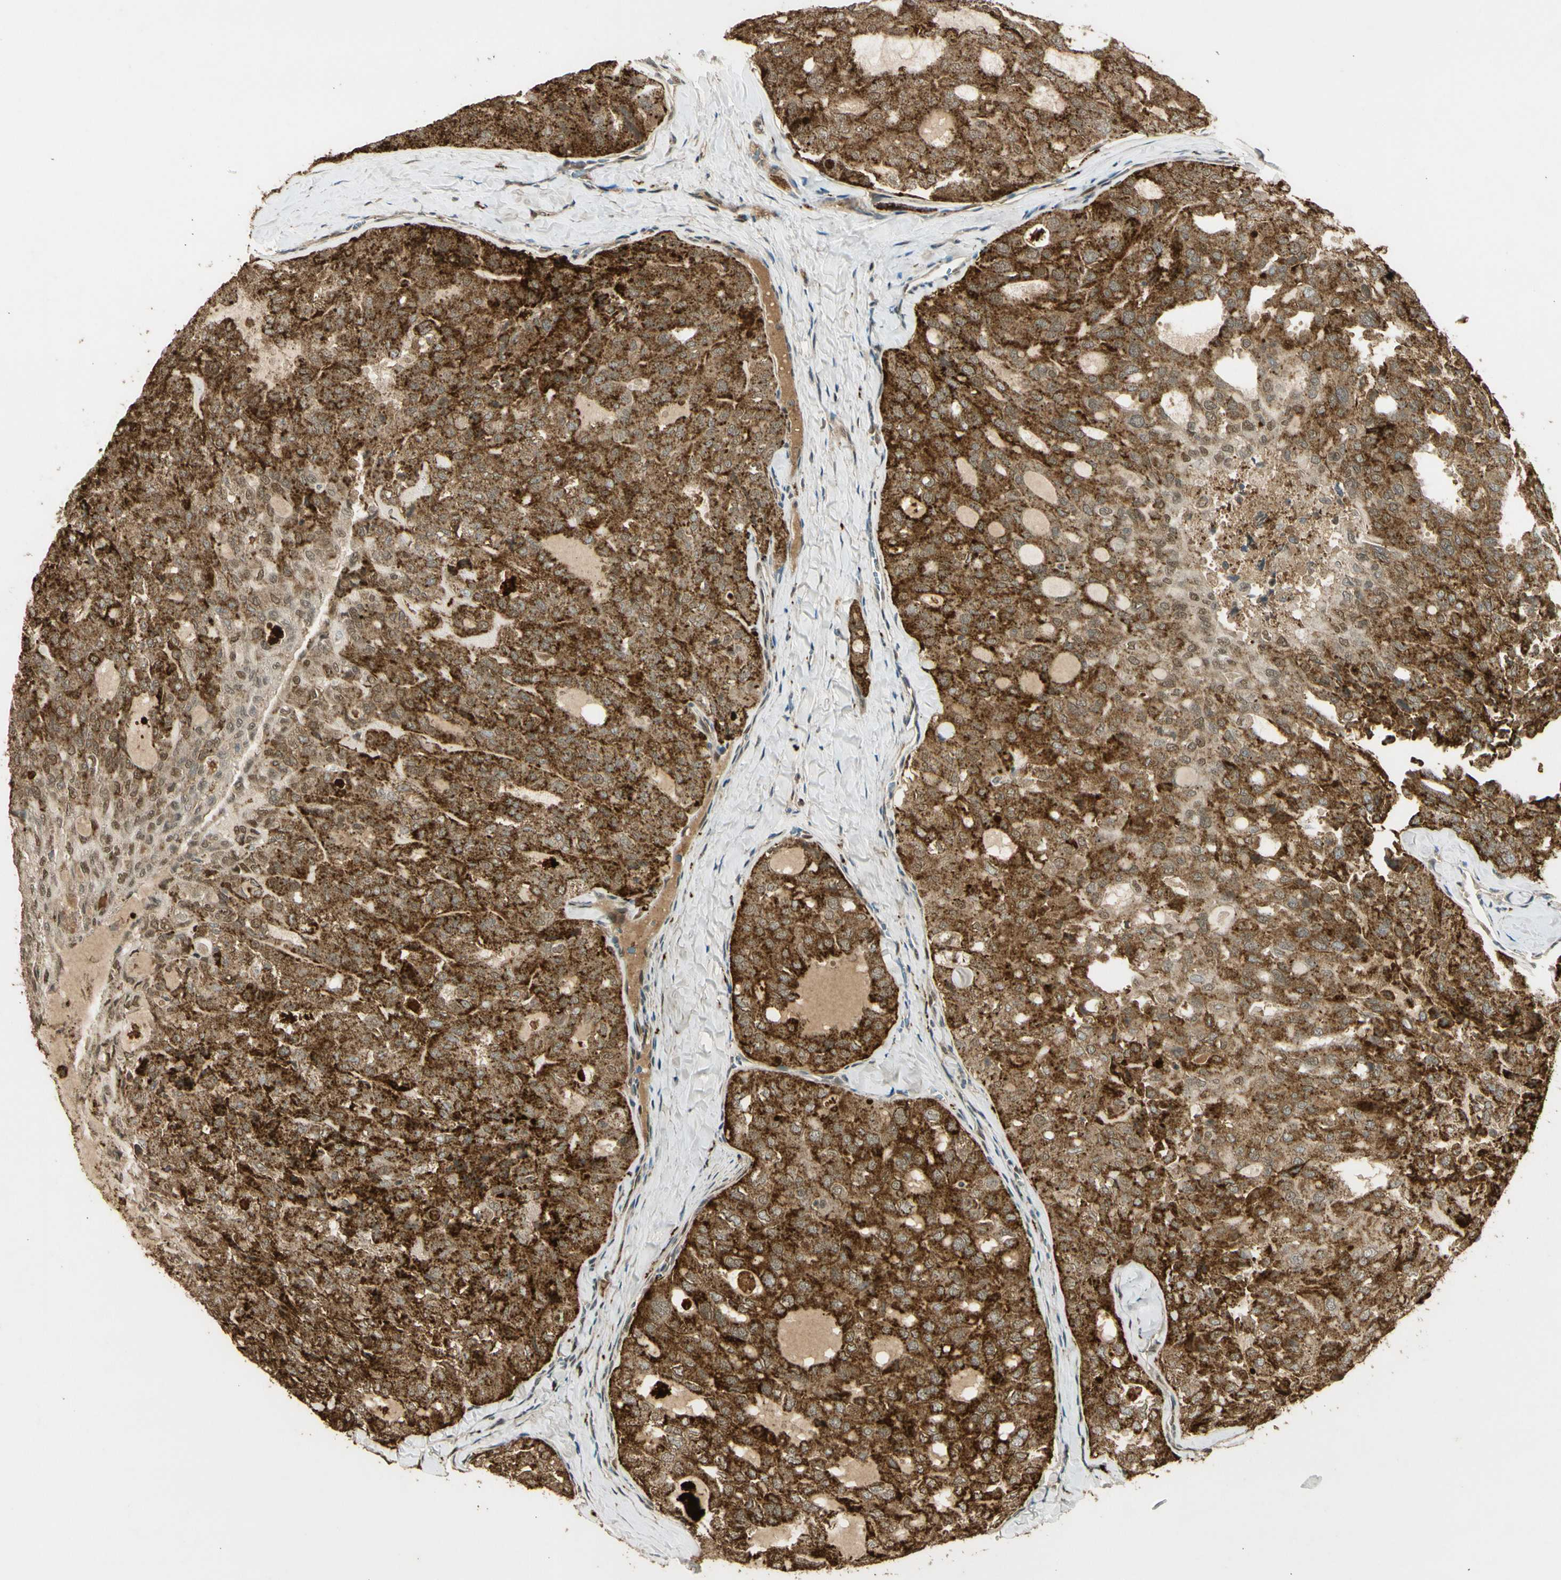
{"staining": {"intensity": "strong", "quantity": ">75%", "location": "cytoplasmic/membranous"}, "tissue": "thyroid cancer", "cell_type": "Tumor cells", "image_type": "cancer", "snomed": [{"axis": "morphology", "description": "Follicular adenoma carcinoma, NOS"}, {"axis": "topography", "description": "Thyroid gland"}], "caption": "Immunohistochemical staining of thyroid cancer reveals high levels of strong cytoplasmic/membranous positivity in about >75% of tumor cells.", "gene": "GMEB2", "patient": {"sex": "male", "age": 75}}